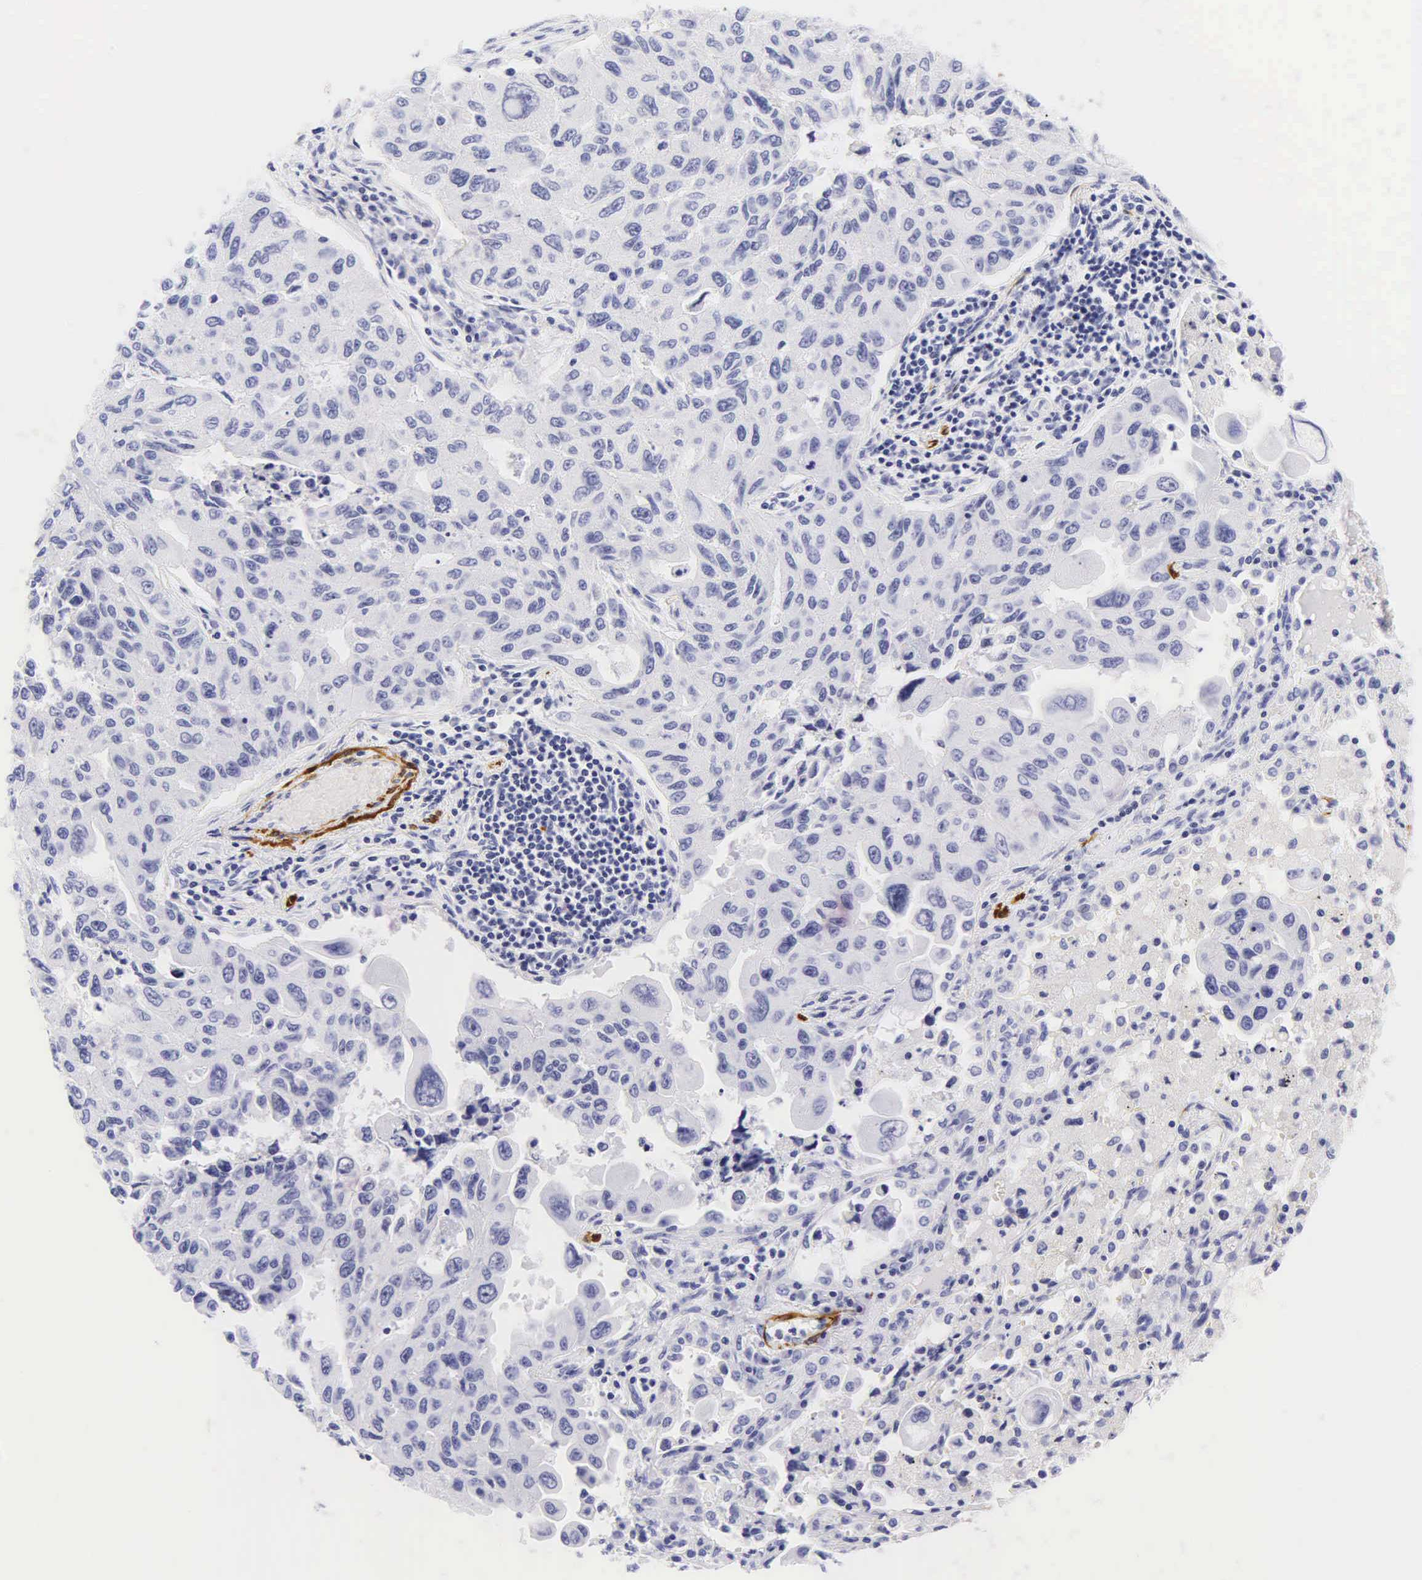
{"staining": {"intensity": "negative", "quantity": "none", "location": "none"}, "tissue": "lung cancer", "cell_type": "Tumor cells", "image_type": "cancer", "snomed": [{"axis": "morphology", "description": "Adenocarcinoma, NOS"}, {"axis": "topography", "description": "Lung"}], "caption": "Tumor cells are negative for brown protein staining in lung cancer (adenocarcinoma). (Brightfield microscopy of DAB immunohistochemistry (IHC) at high magnification).", "gene": "DES", "patient": {"sex": "male", "age": 64}}